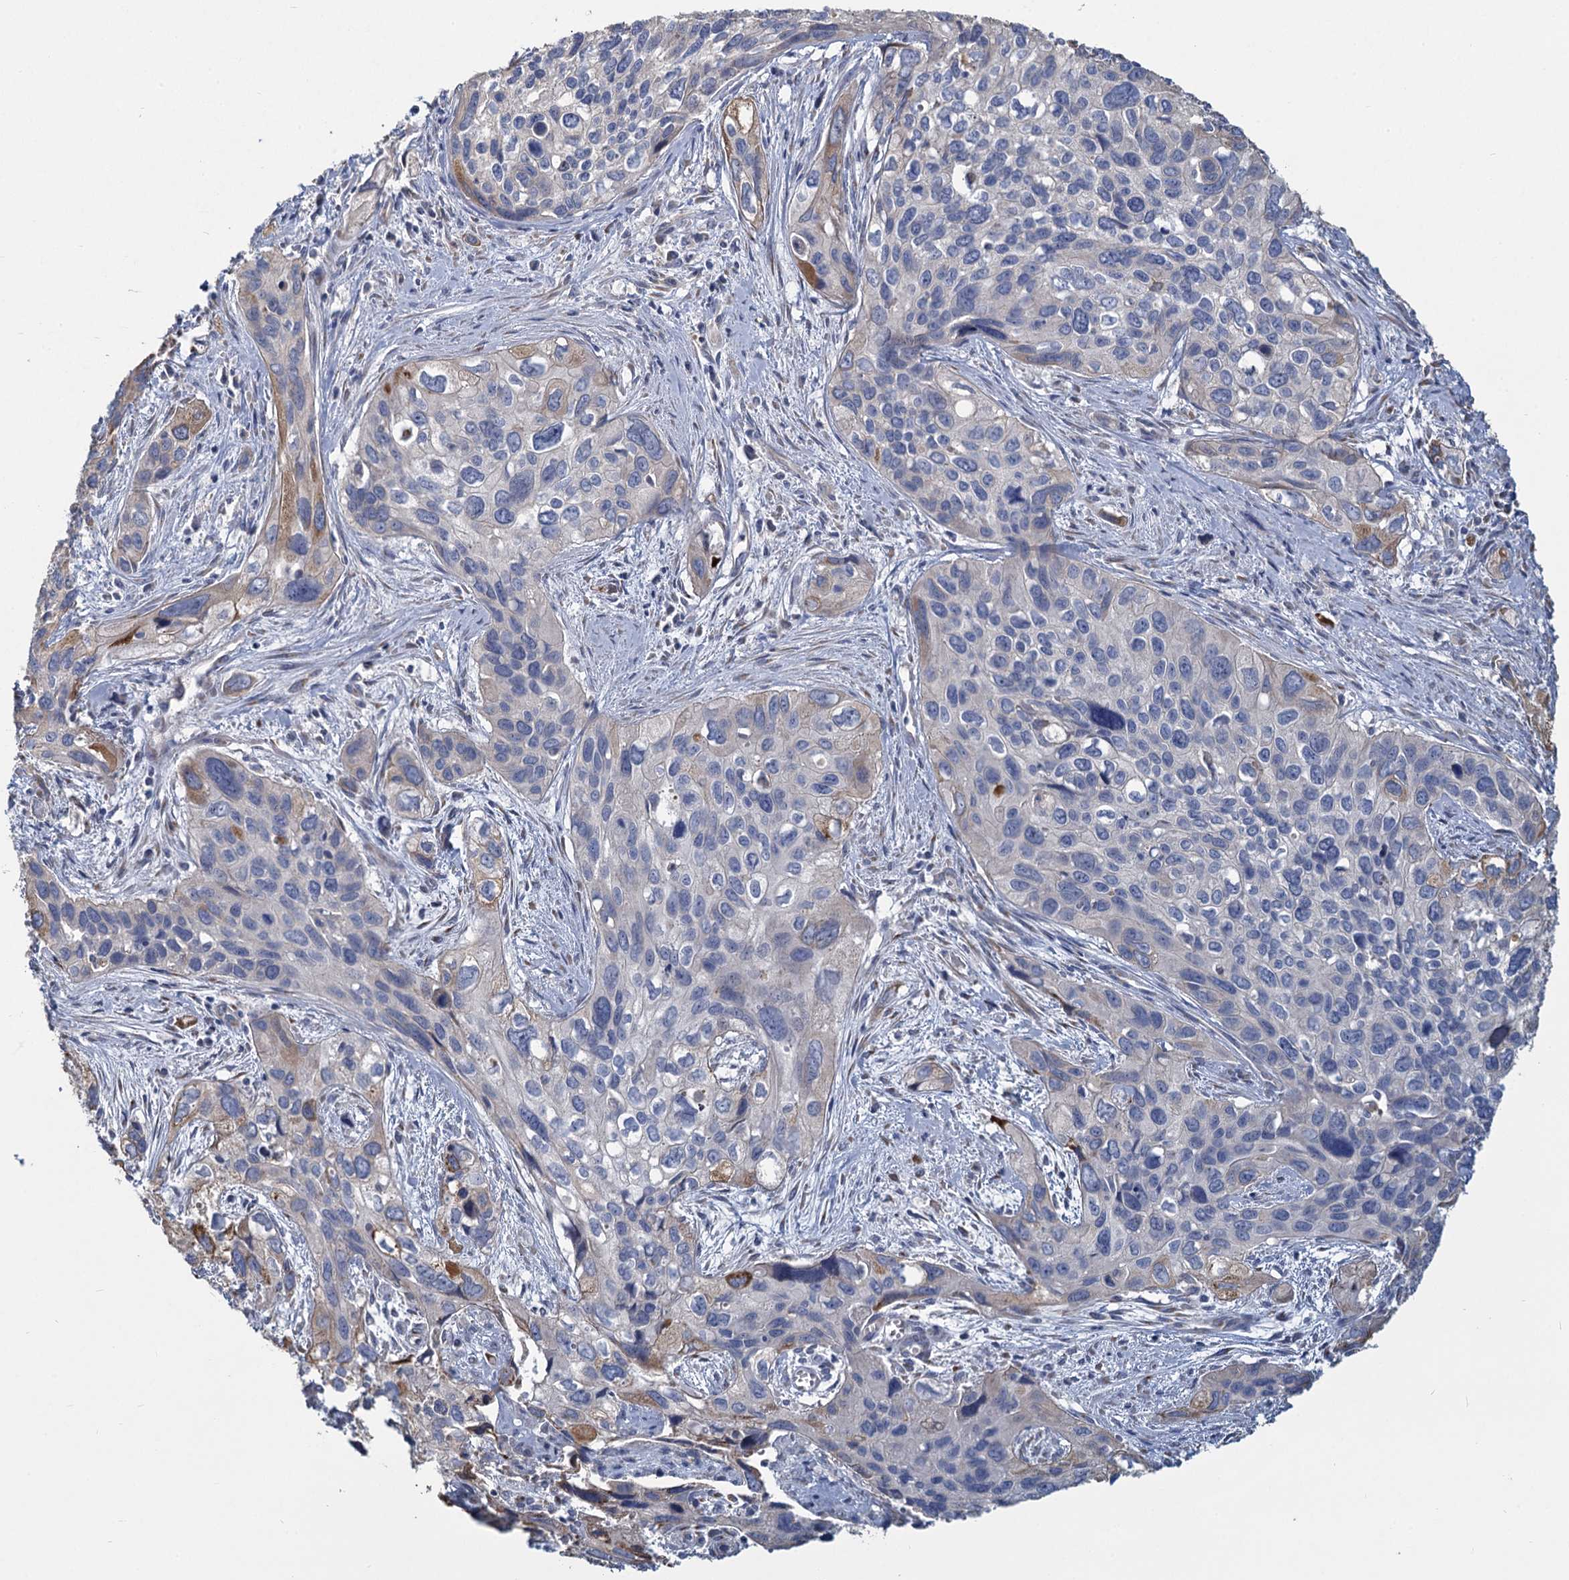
{"staining": {"intensity": "moderate", "quantity": "<25%", "location": "cytoplasmic/membranous"}, "tissue": "cervical cancer", "cell_type": "Tumor cells", "image_type": "cancer", "snomed": [{"axis": "morphology", "description": "Squamous cell carcinoma, NOS"}, {"axis": "topography", "description": "Cervix"}], "caption": "Immunohistochemistry (IHC) photomicrograph of neoplastic tissue: squamous cell carcinoma (cervical) stained using immunohistochemistry (IHC) exhibits low levels of moderate protein expression localized specifically in the cytoplasmic/membranous of tumor cells, appearing as a cytoplasmic/membranous brown color.", "gene": "HES2", "patient": {"sex": "female", "age": 55}}